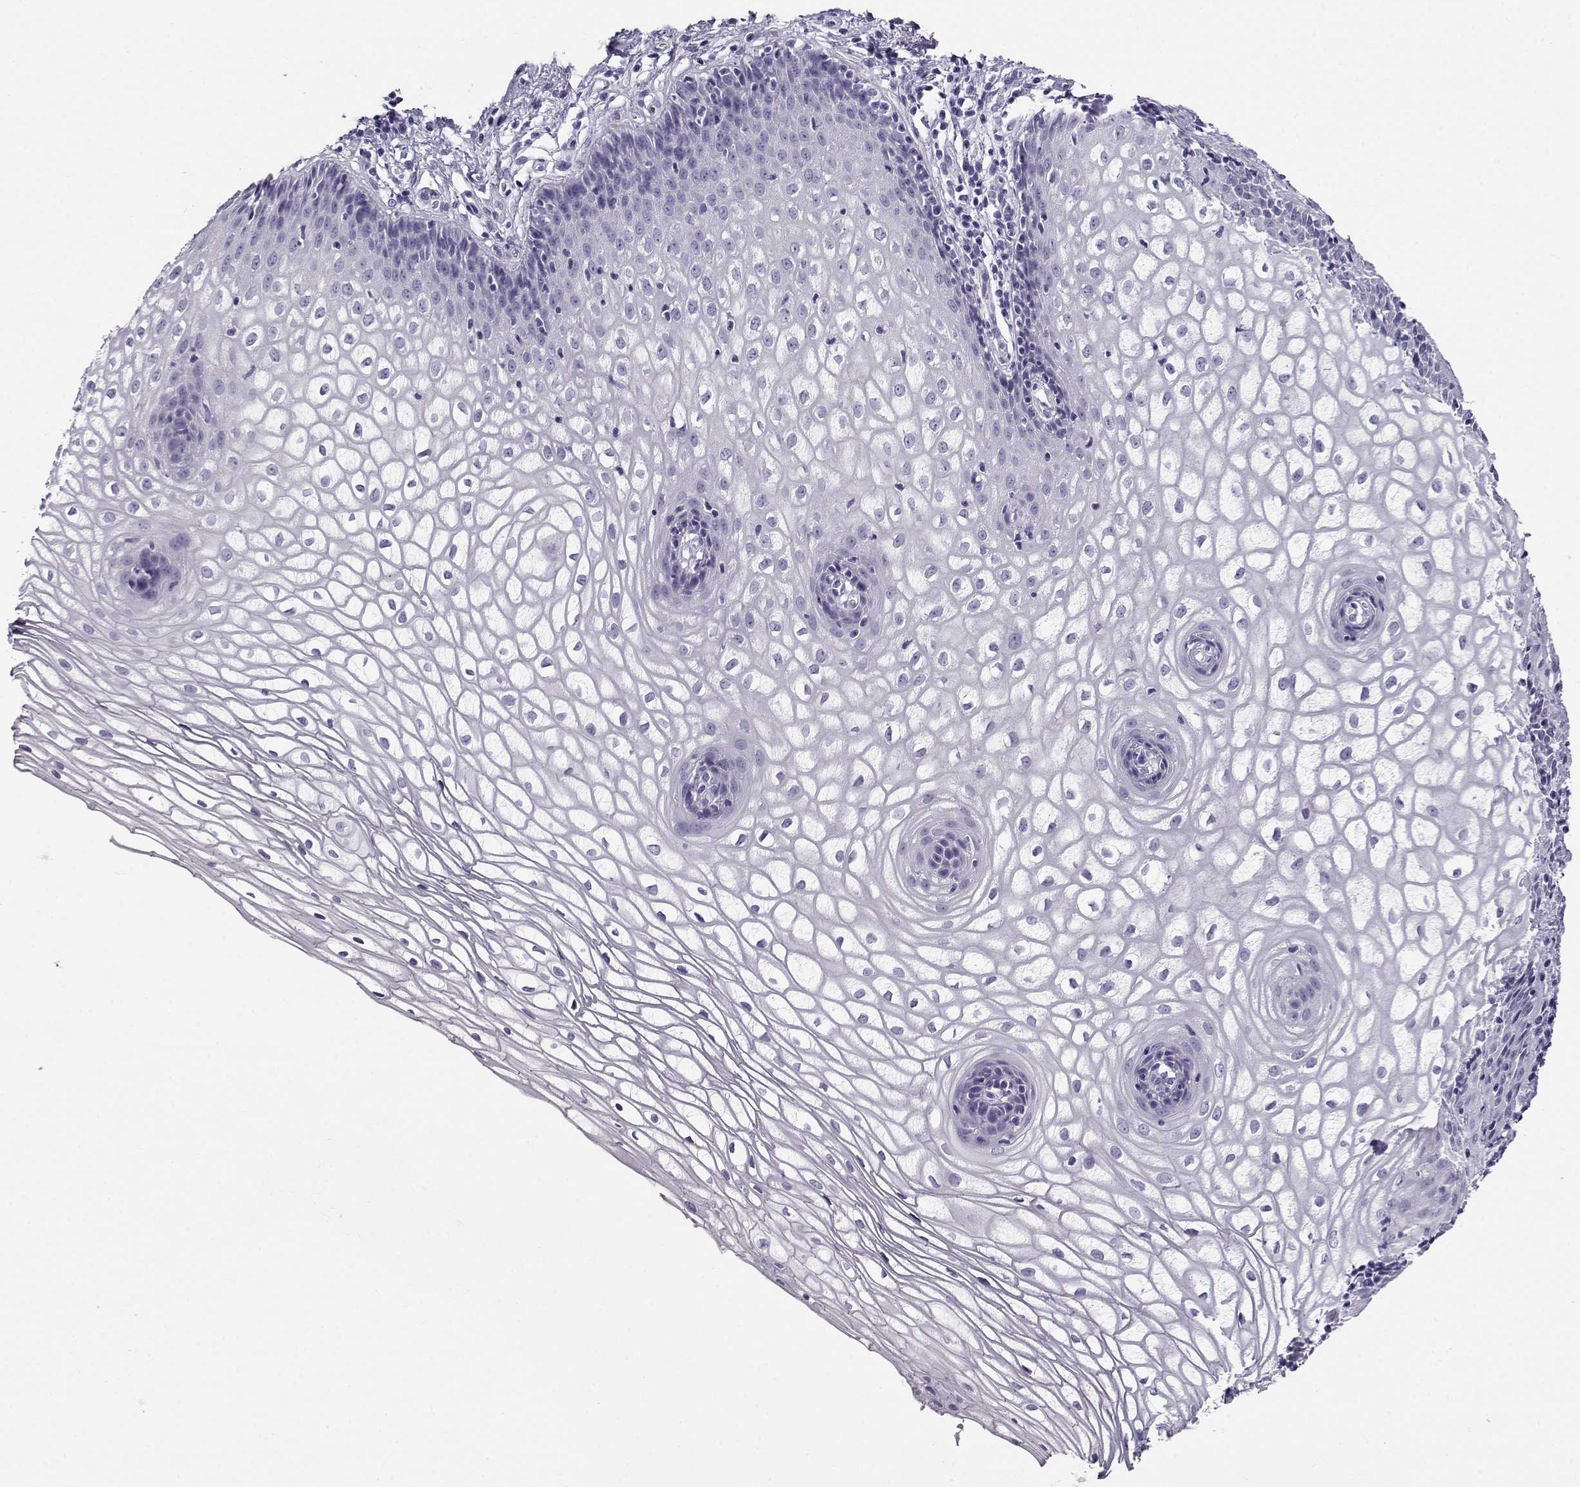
{"staining": {"intensity": "negative", "quantity": "none", "location": "none"}, "tissue": "vagina", "cell_type": "Squamous epithelial cells", "image_type": "normal", "snomed": [{"axis": "morphology", "description": "Normal tissue, NOS"}, {"axis": "topography", "description": "Vagina"}], "caption": "The immunohistochemistry (IHC) photomicrograph has no significant staining in squamous epithelial cells of vagina.", "gene": "CABS1", "patient": {"sex": "female", "age": 34}}